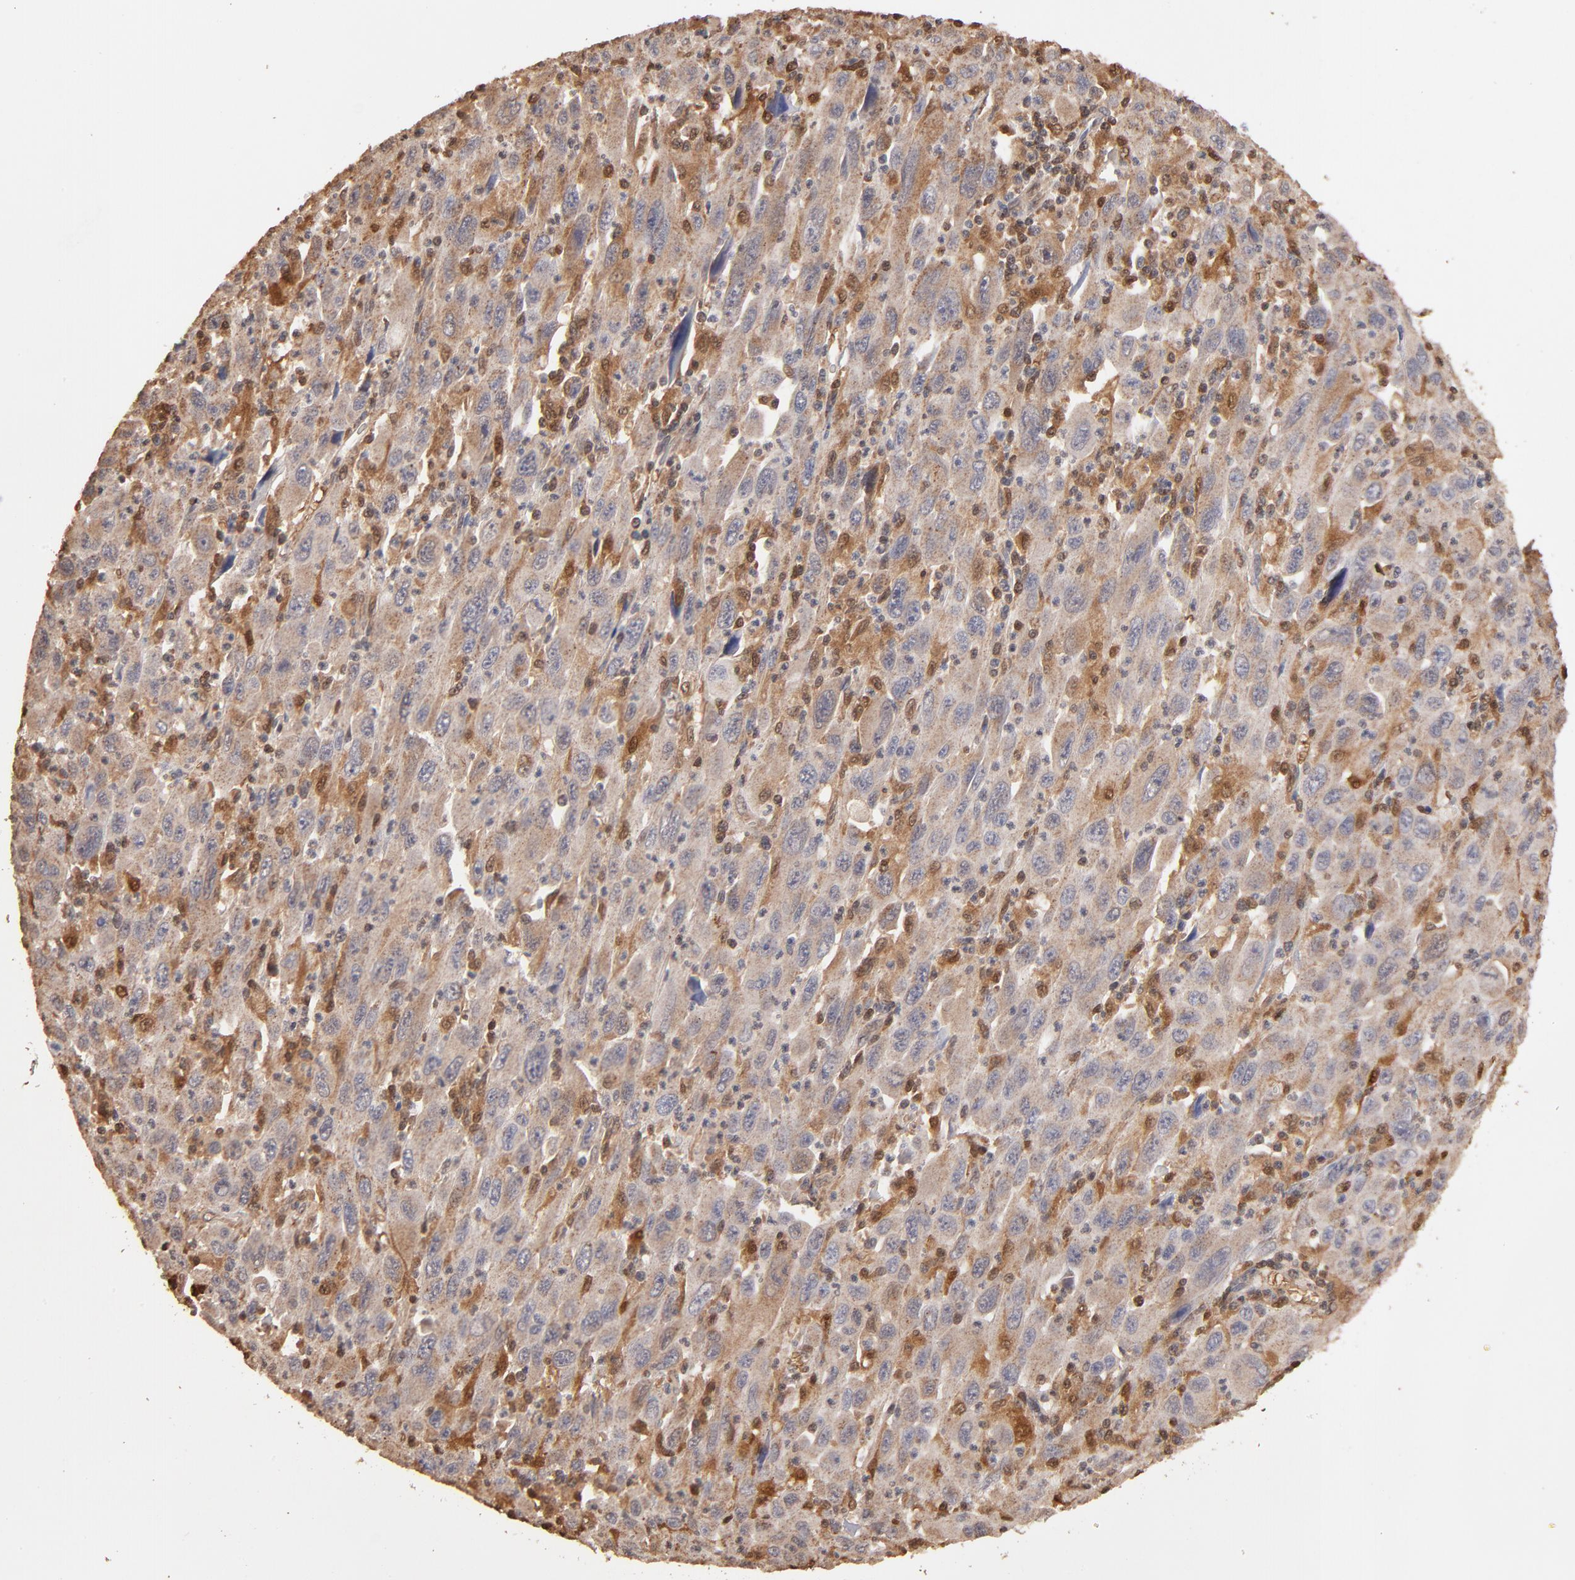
{"staining": {"intensity": "weak", "quantity": ">75%", "location": "cytoplasmic/membranous,nuclear"}, "tissue": "melanoma", "cell_type": "Tumor cells", "image_type": "cancer", "snomed": [{"axis": "morphology", "description": "Malignant melanoma, Metastatic site"}, {"axis": "topography", "description": "Skin"}], "caption": "DAB (3,3'-diaminobenzidine) immunohistochemical staining of malignant melanoma (metastatic site) demonstrates weak cytoplasmic/membranous and nuclear protein positivity in about >75% of tumor cells. The protein of interest is stained brown, and the nuclei are stained in blue (DAB IHC with brightfield microscopy, high magnification).", "gene": "CASP1", "patient": {"sex": "female", "age": 56}}